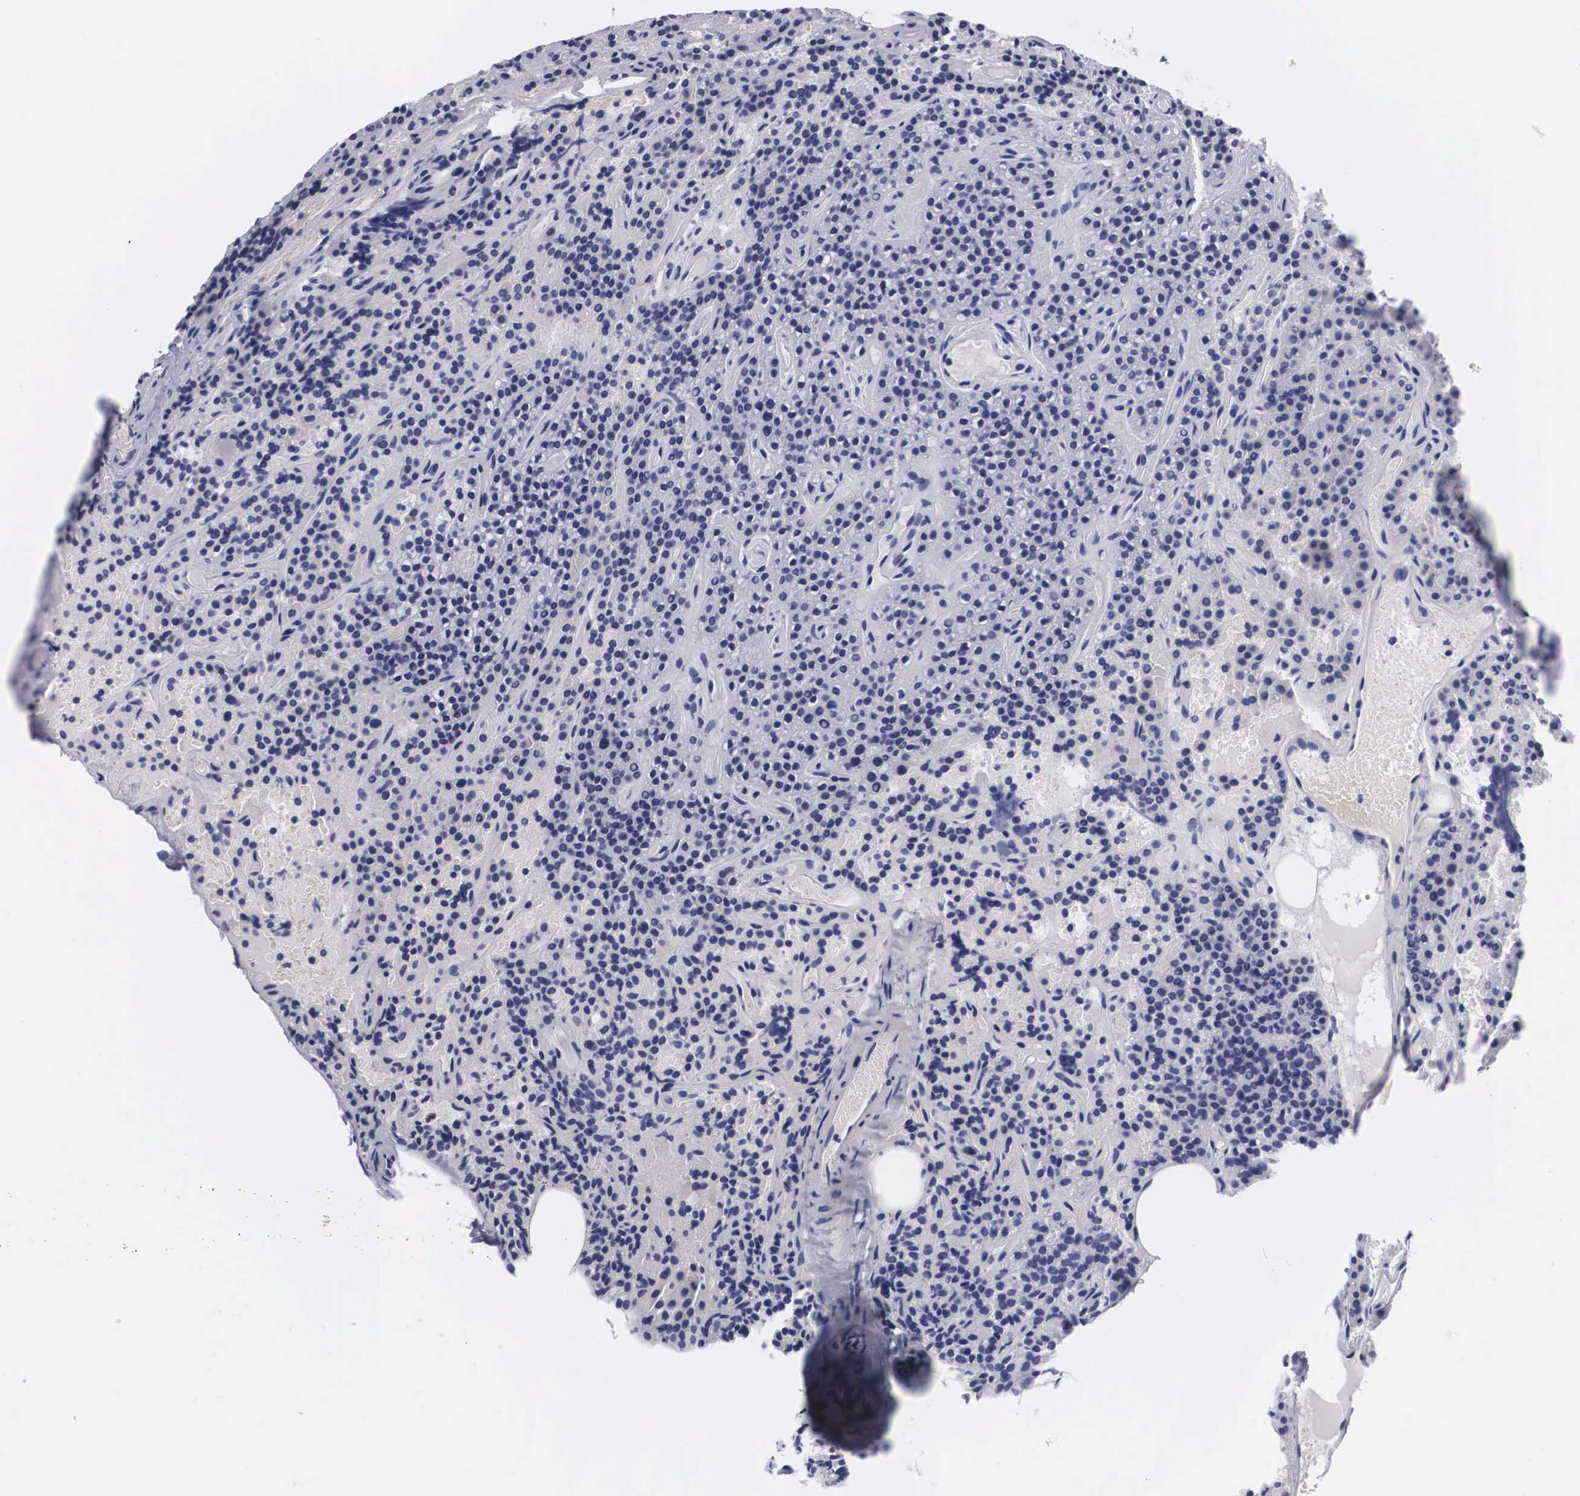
{"staining": {"intensity": "negative", "quantity": "none", "location": "none"}, "tissue": "parathyroid gland", "cell_type": "Glandular cells", "image_type": "normal", "snomed": [{"axis": "morphology", "description": "Normal tissue, NOS"}, {"axis": "topography", "description": "Parathyroid gland"}], "caption": "A high-resolution photomicrograph shows immunohistochemistry (IHC) staining of normal parathyroid gland, which displays no significant expression in glandular cells. (Stains: DAB immunohistochemistry with hematoxylin counter stain, Microscopy: brightfield microscopy at high magnification).", "gene": "C22orf31", "patient": {"sex": "male", "age": 71}}